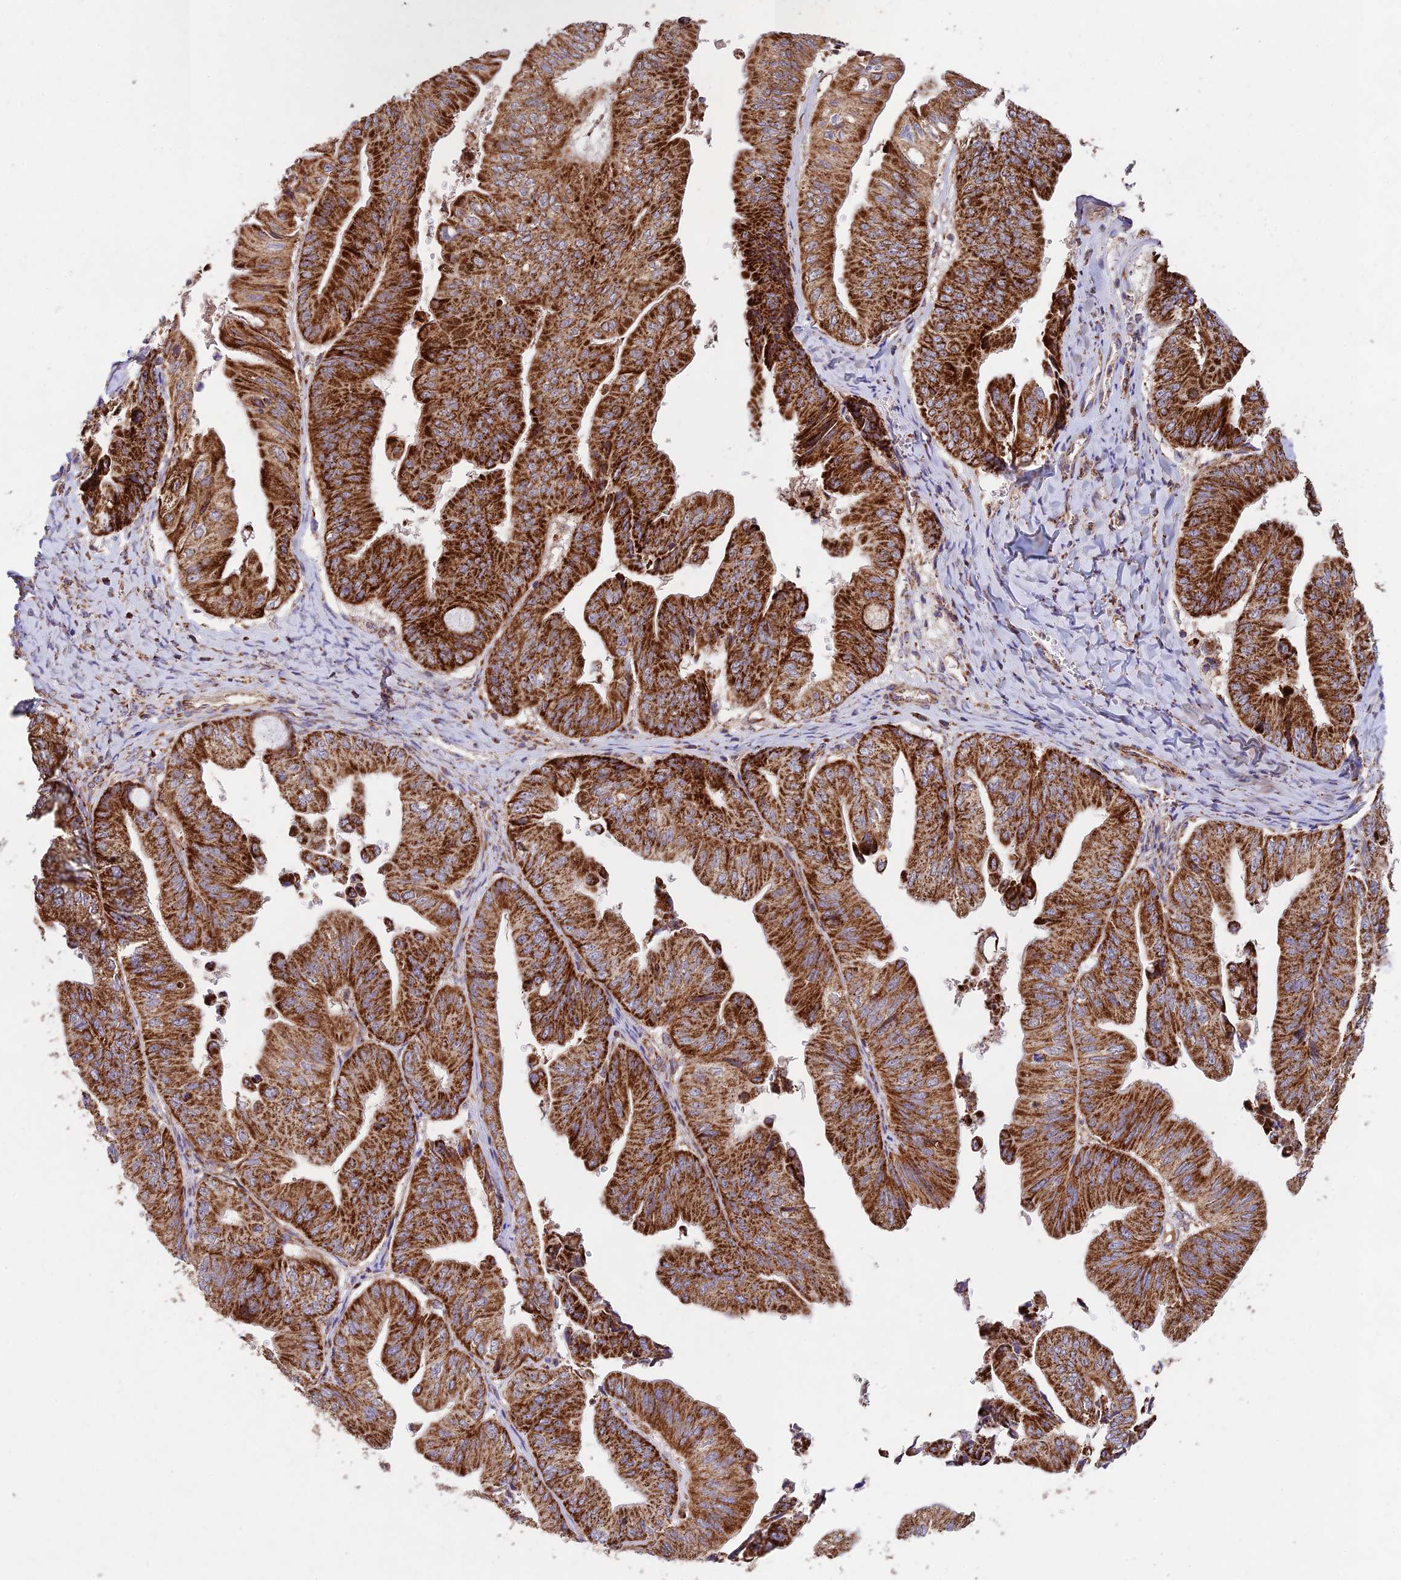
{"staining": {"intensity": "strong", "quantity": ">75%", "location": "cytoplasmic/membranous"}, "tissue": "ovarian cancer", "cell_type": "Tumor cells", "image_type": "cancer", "snomed": [{"axis": "morphology", "description": "Cystadenocarcinoma, mucinous, NOS"}, {"axis": "topography", "description": "Ovary"}], "caption": "Protein expression analysis of human ovarian cancer reveals strong cytoplasmic/membranous staining in approximately >75% of tumor cells.", "gene": "KHDC3L", "patient": {"sex": "female", "age": 61}}